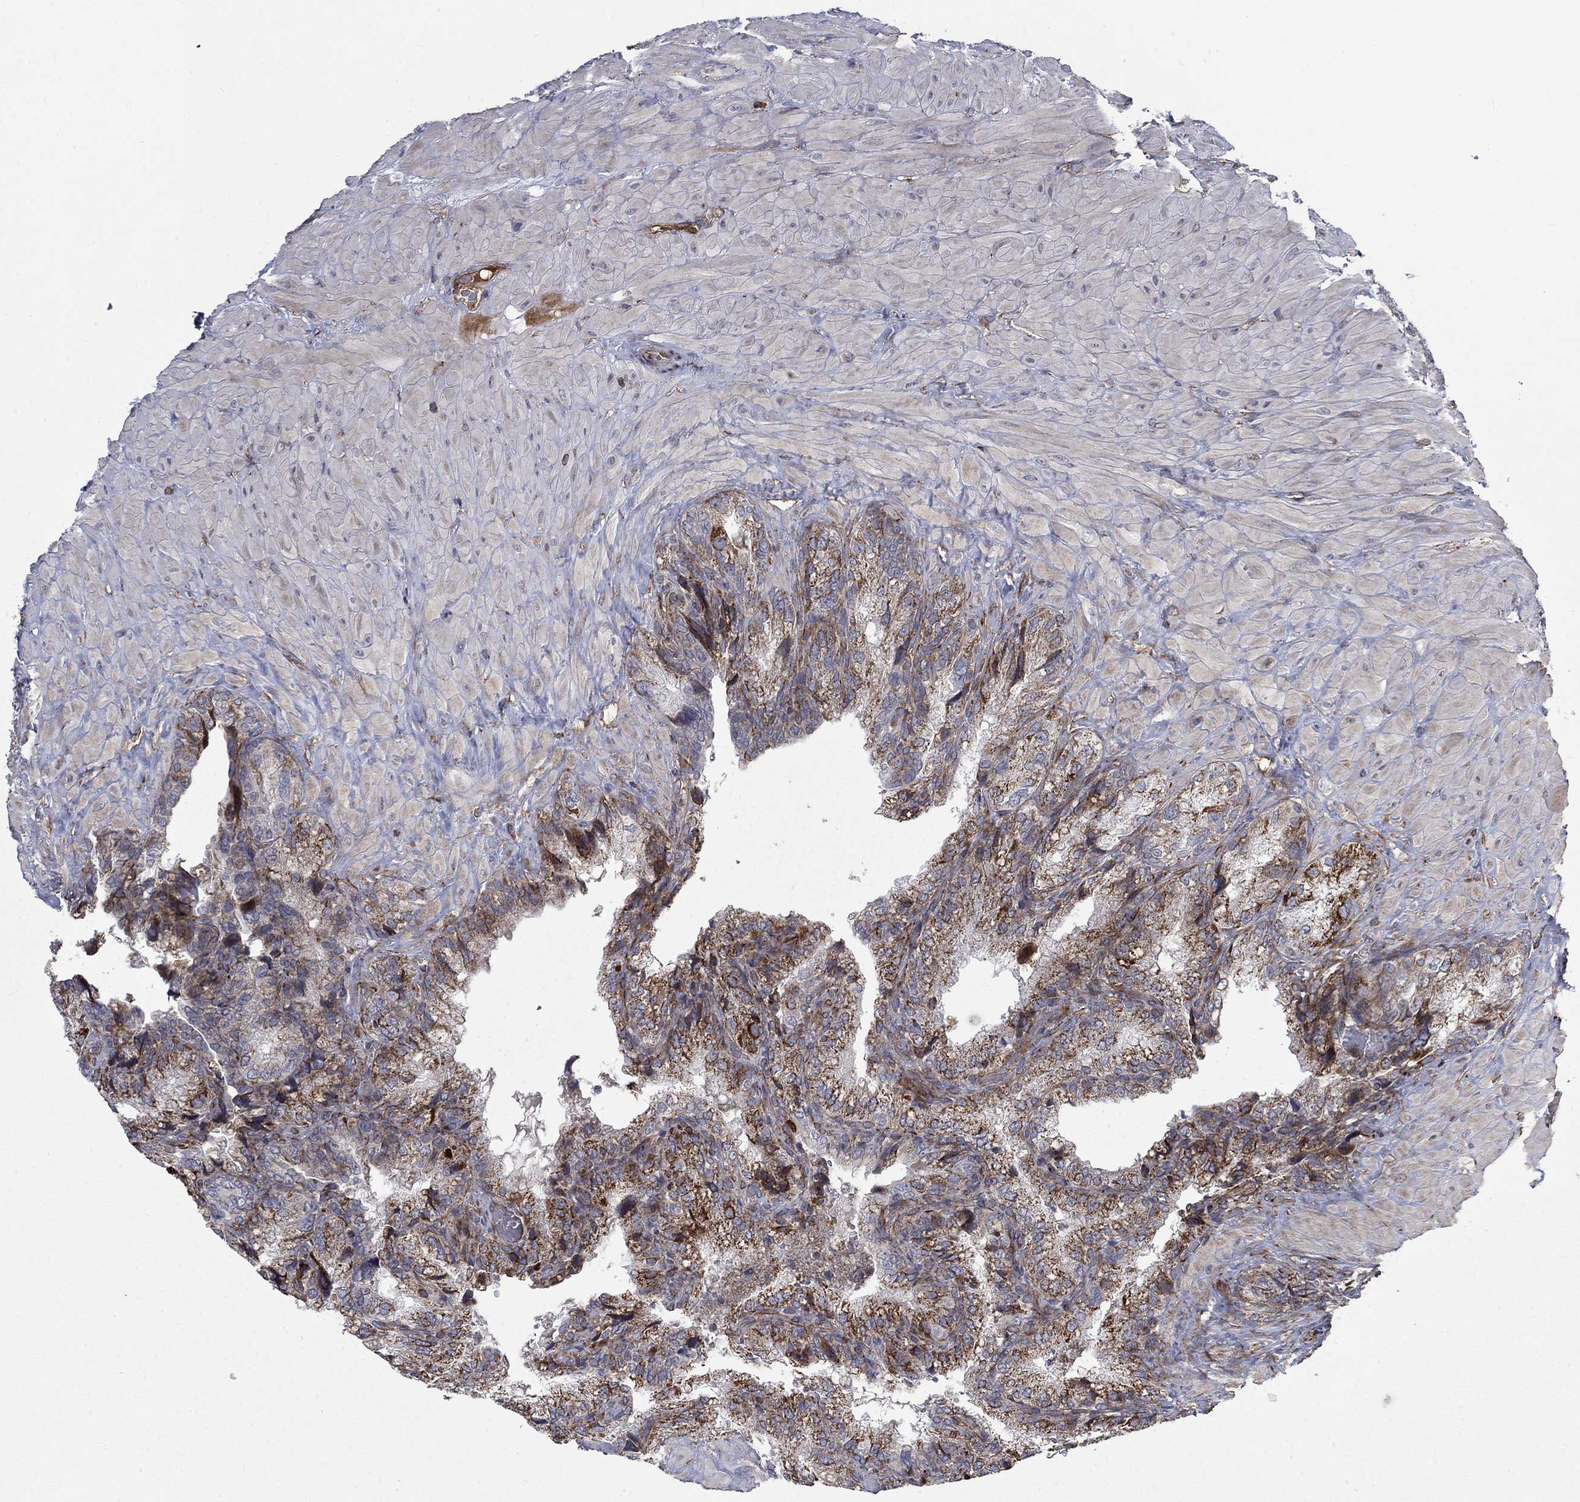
{"staining": {"intensity": "strong", "quantity": "25%-75%", "location": "cytoplasmic/membranous"}, "tissue": "prostate cancer", "cell_type": "Tumor cells", "image_type": "cancer", "snomed": [{"axis": "morphology", "description": "Adenocarcinoma, NOS"}, {"axis": "topography", "description": "Prostate and seminal vesicle, NOS"}], "caption": "IHC (DAB (3,3'-diaminobenzidine)) staining of prostate cancer (adenocarcinoma) exhibits strong cytoplasmic/membranous protein expression in about 25%-75% of tumor cells.", "gene": "NDUFC1", "patient": {"sex": "male", "age": 62}}